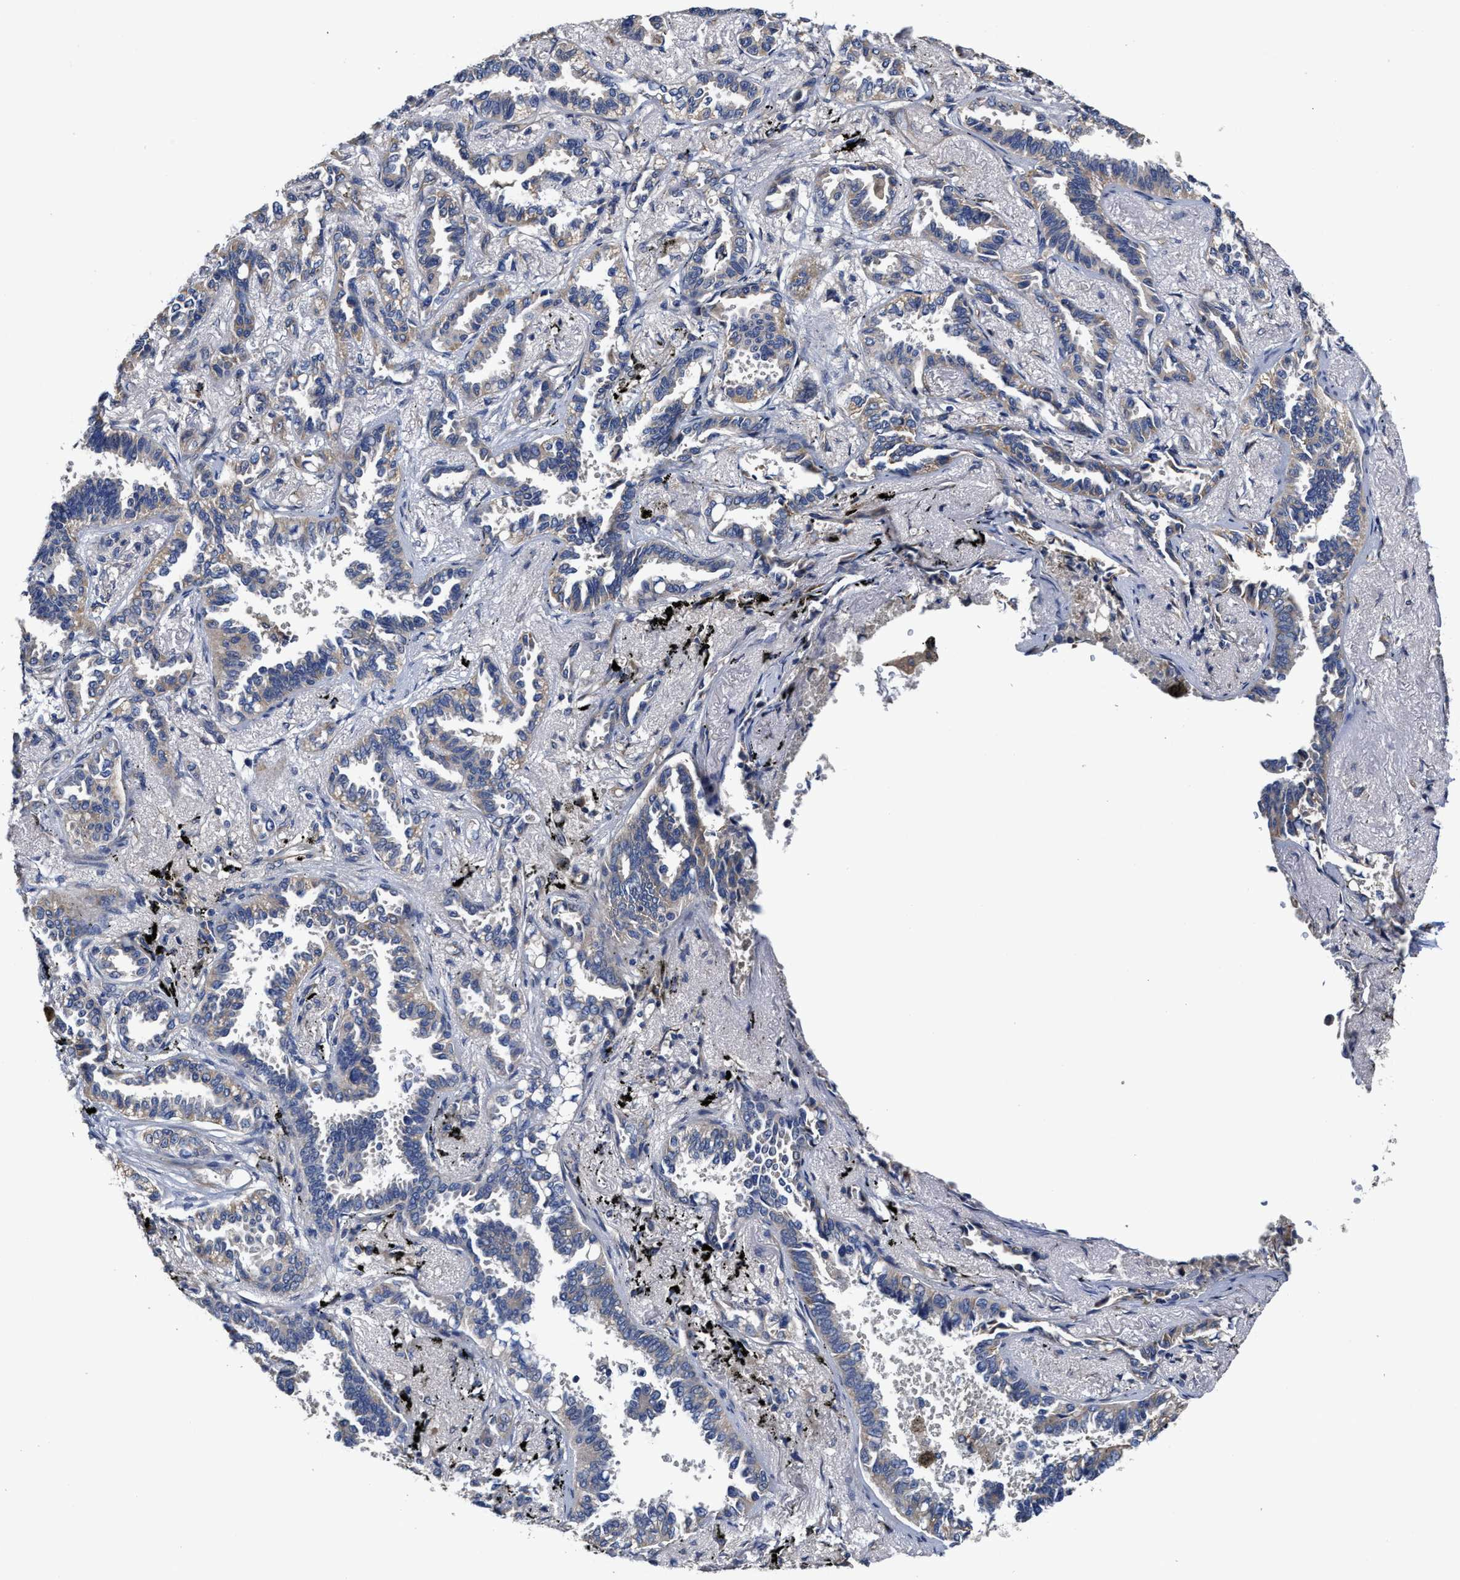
{"staining": {"intensity": "weak", "quantity": "<25%", "location": "cytoplasmic/membranous"}, "tissue": "lung cancer", "cell_type": "Tumor cells", "image_type": "cancer", "snomed": [{"axis": "morphology", "description": "Adenocarcinoma, NOS"}, {"axis": "topography", "description": "Lung"}], "caption": "Tumor cells show no significant positivity in lung cancer (adenocarcinoma). (Brightfield microscopy of DAB immunohistochemistry (IHC) at high magnification).", "gene": "TRAF6", "patient": {"sex": "male", "age": 59}}